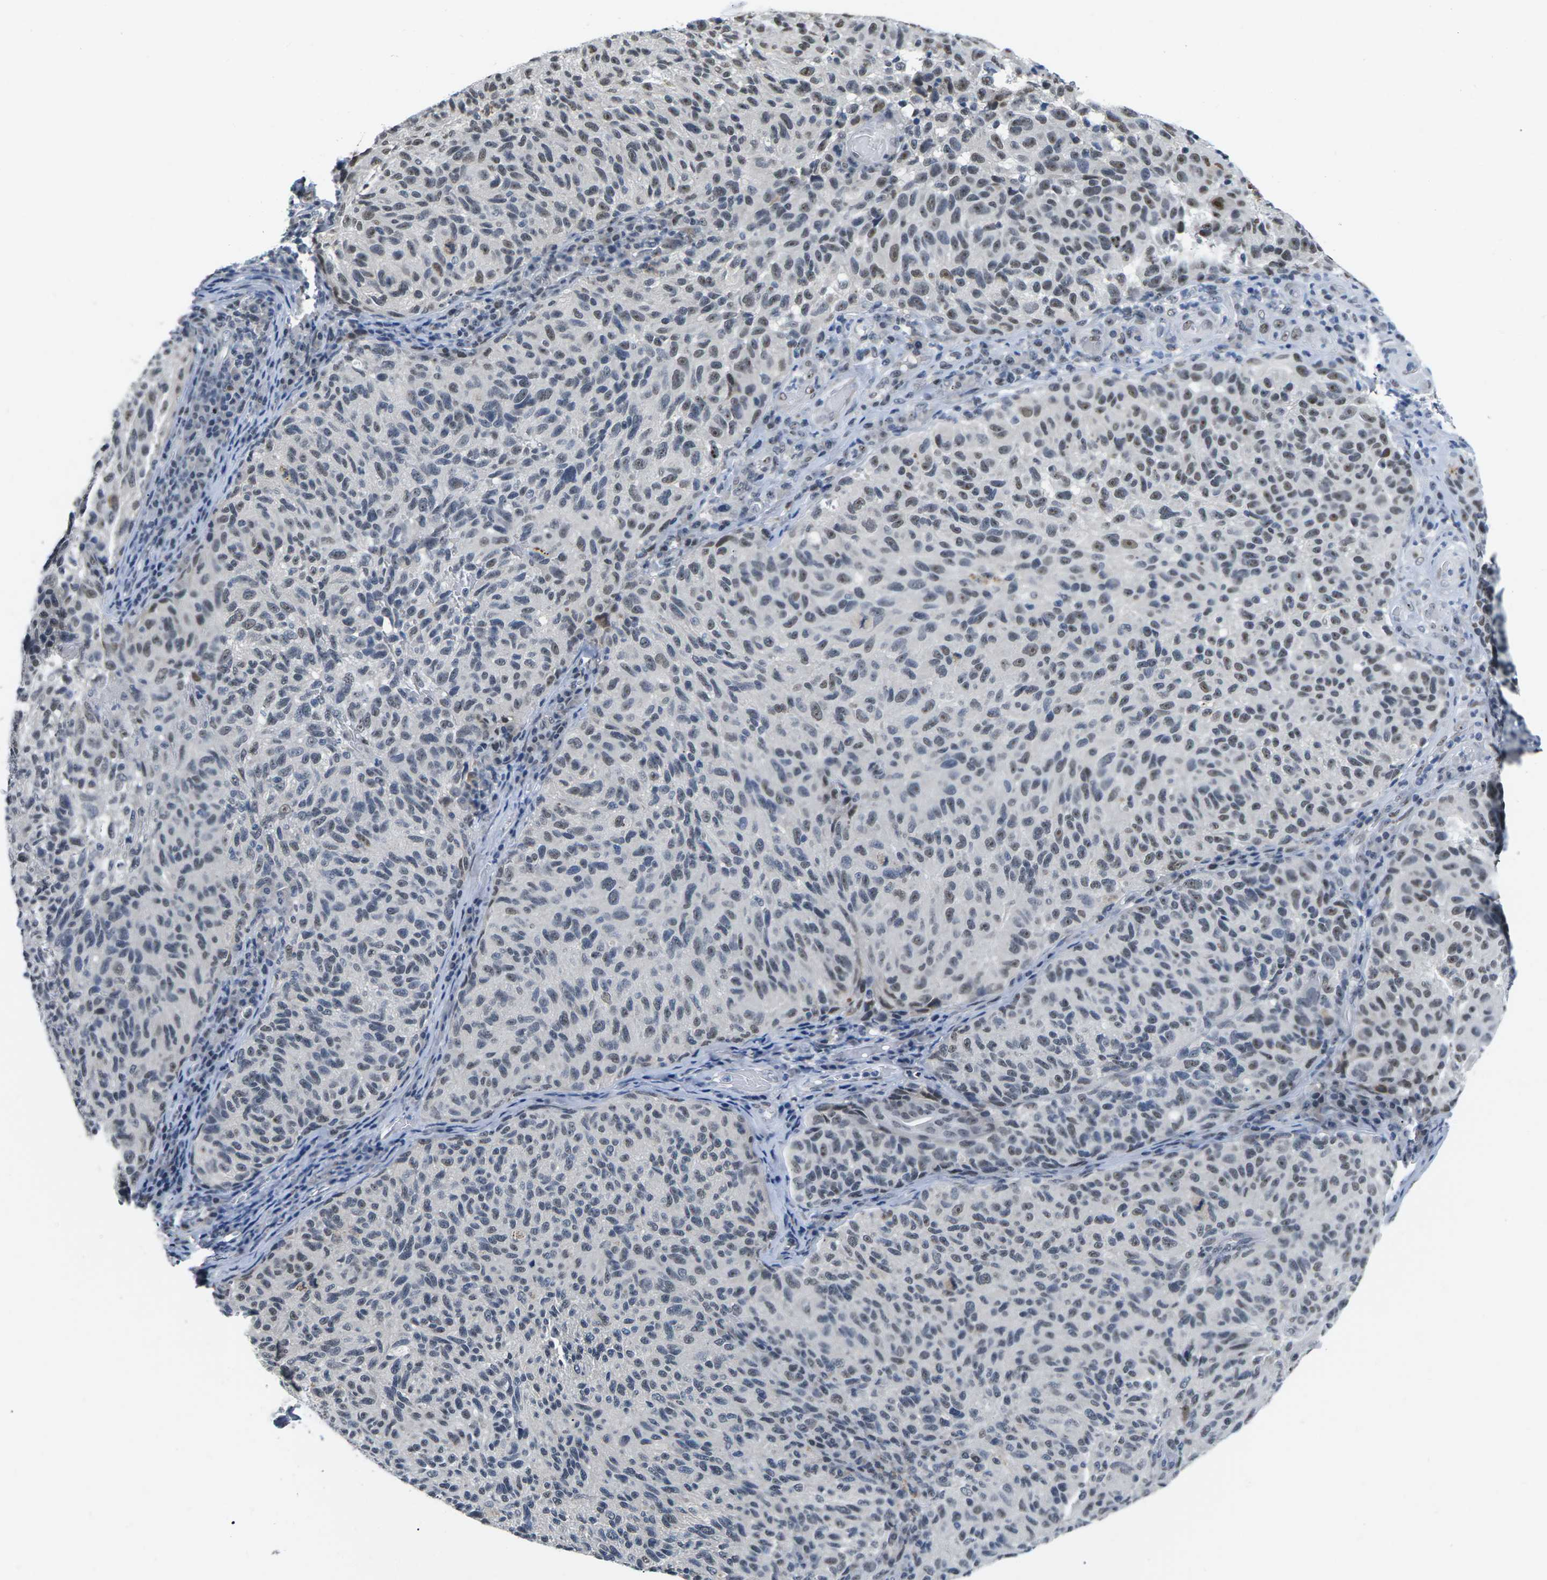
{"staining": {"intensity": "negative", "quantity": "none", "location": "none"}, "tissue": "melanoma", "cell_type": "Tumor cells", "image_type": "cancer", "snomed": [{"axis": "morphology", "description": "Malignant melanoma, NOS"}, {"axis": "topography", "description": "Skin"}], "caption": "A high-resolution micrograph shows immunohistochemistry staining of melanoma, which exhibits no significant staining in tumor cells.", "gene": "NSRP1", "patient": {"sex": "female", "age": 73}}